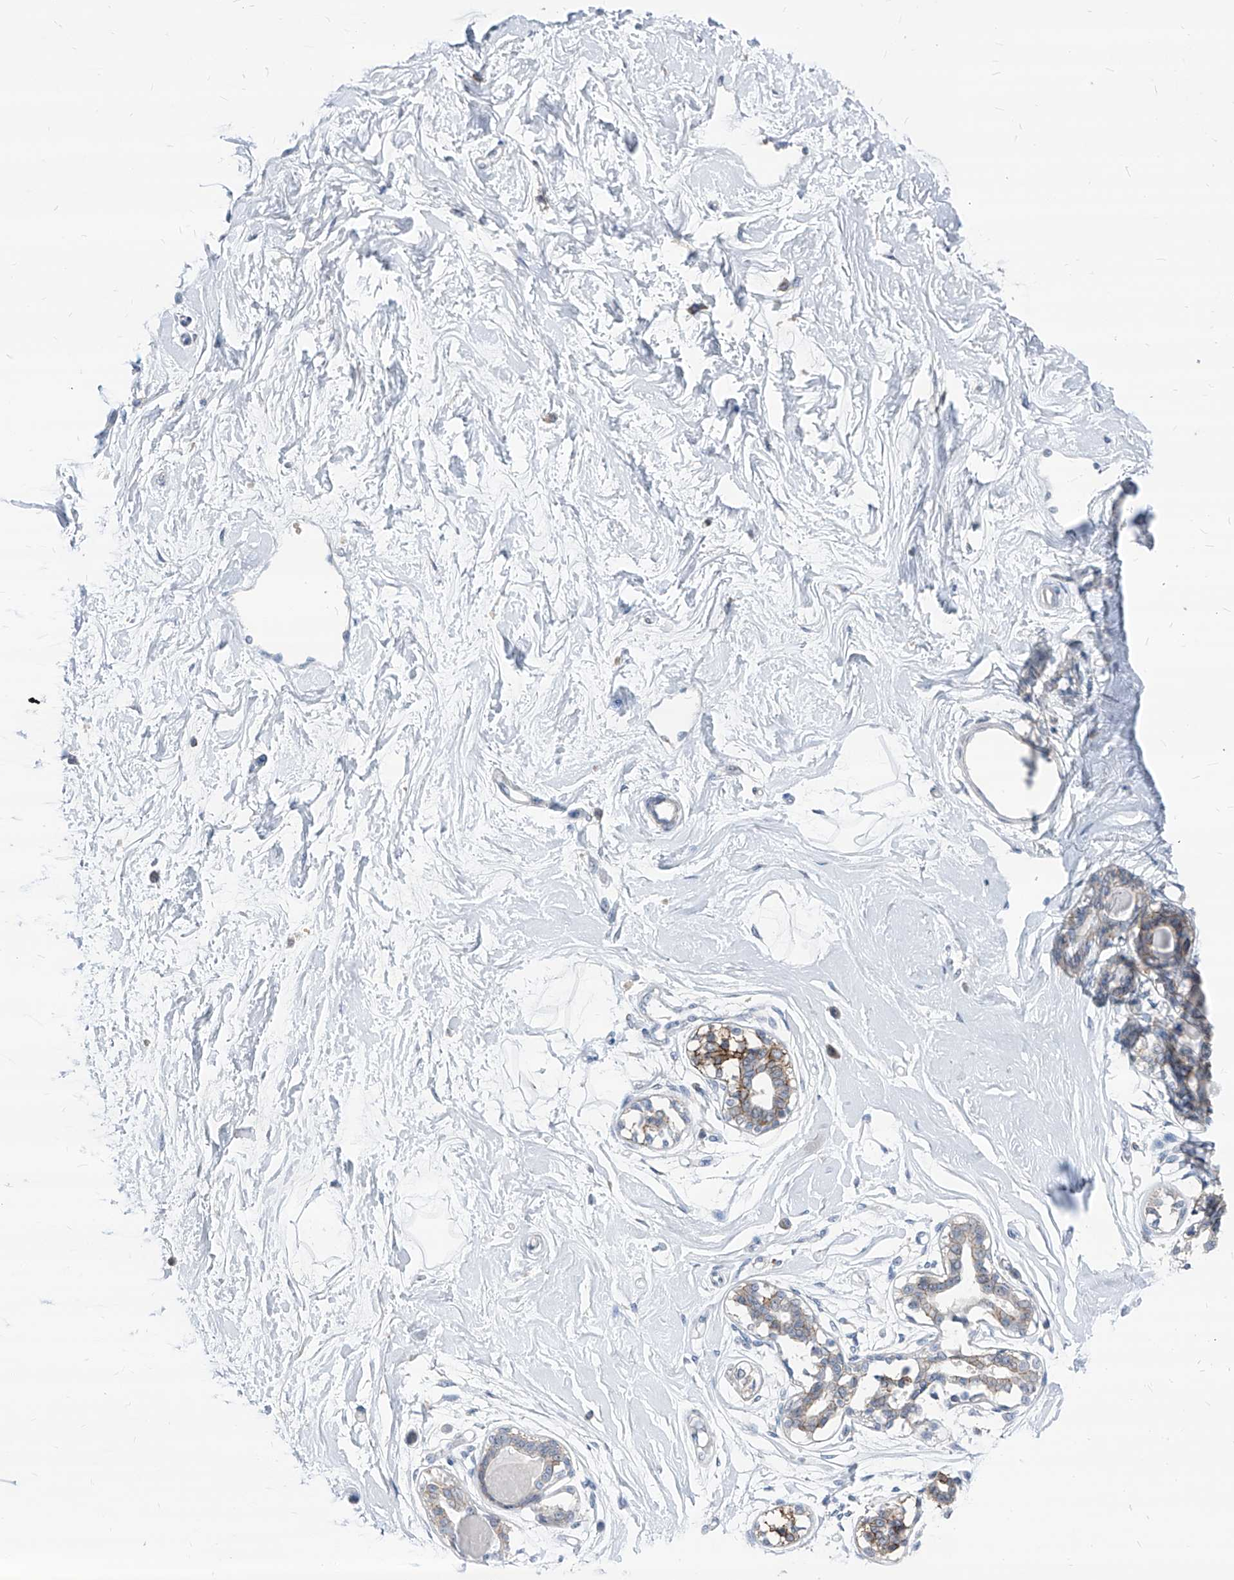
{"staining": {"intensity": "negative", "quantity": "none", "location": "none"}, "tissue": "breast", "cell_type": "Adipocytes", "image_type": "normal", "snomed": [{"axis": "morphology", "description": "Normal tissue, NOS"}, {"axis": "topography", "description": "Breast"}], "caption": "The photomicrograph demonstrates no significant expression in adipocytes of breast.", "gene": "AGPS", "patient": {"sex": "female", "age": 45}}